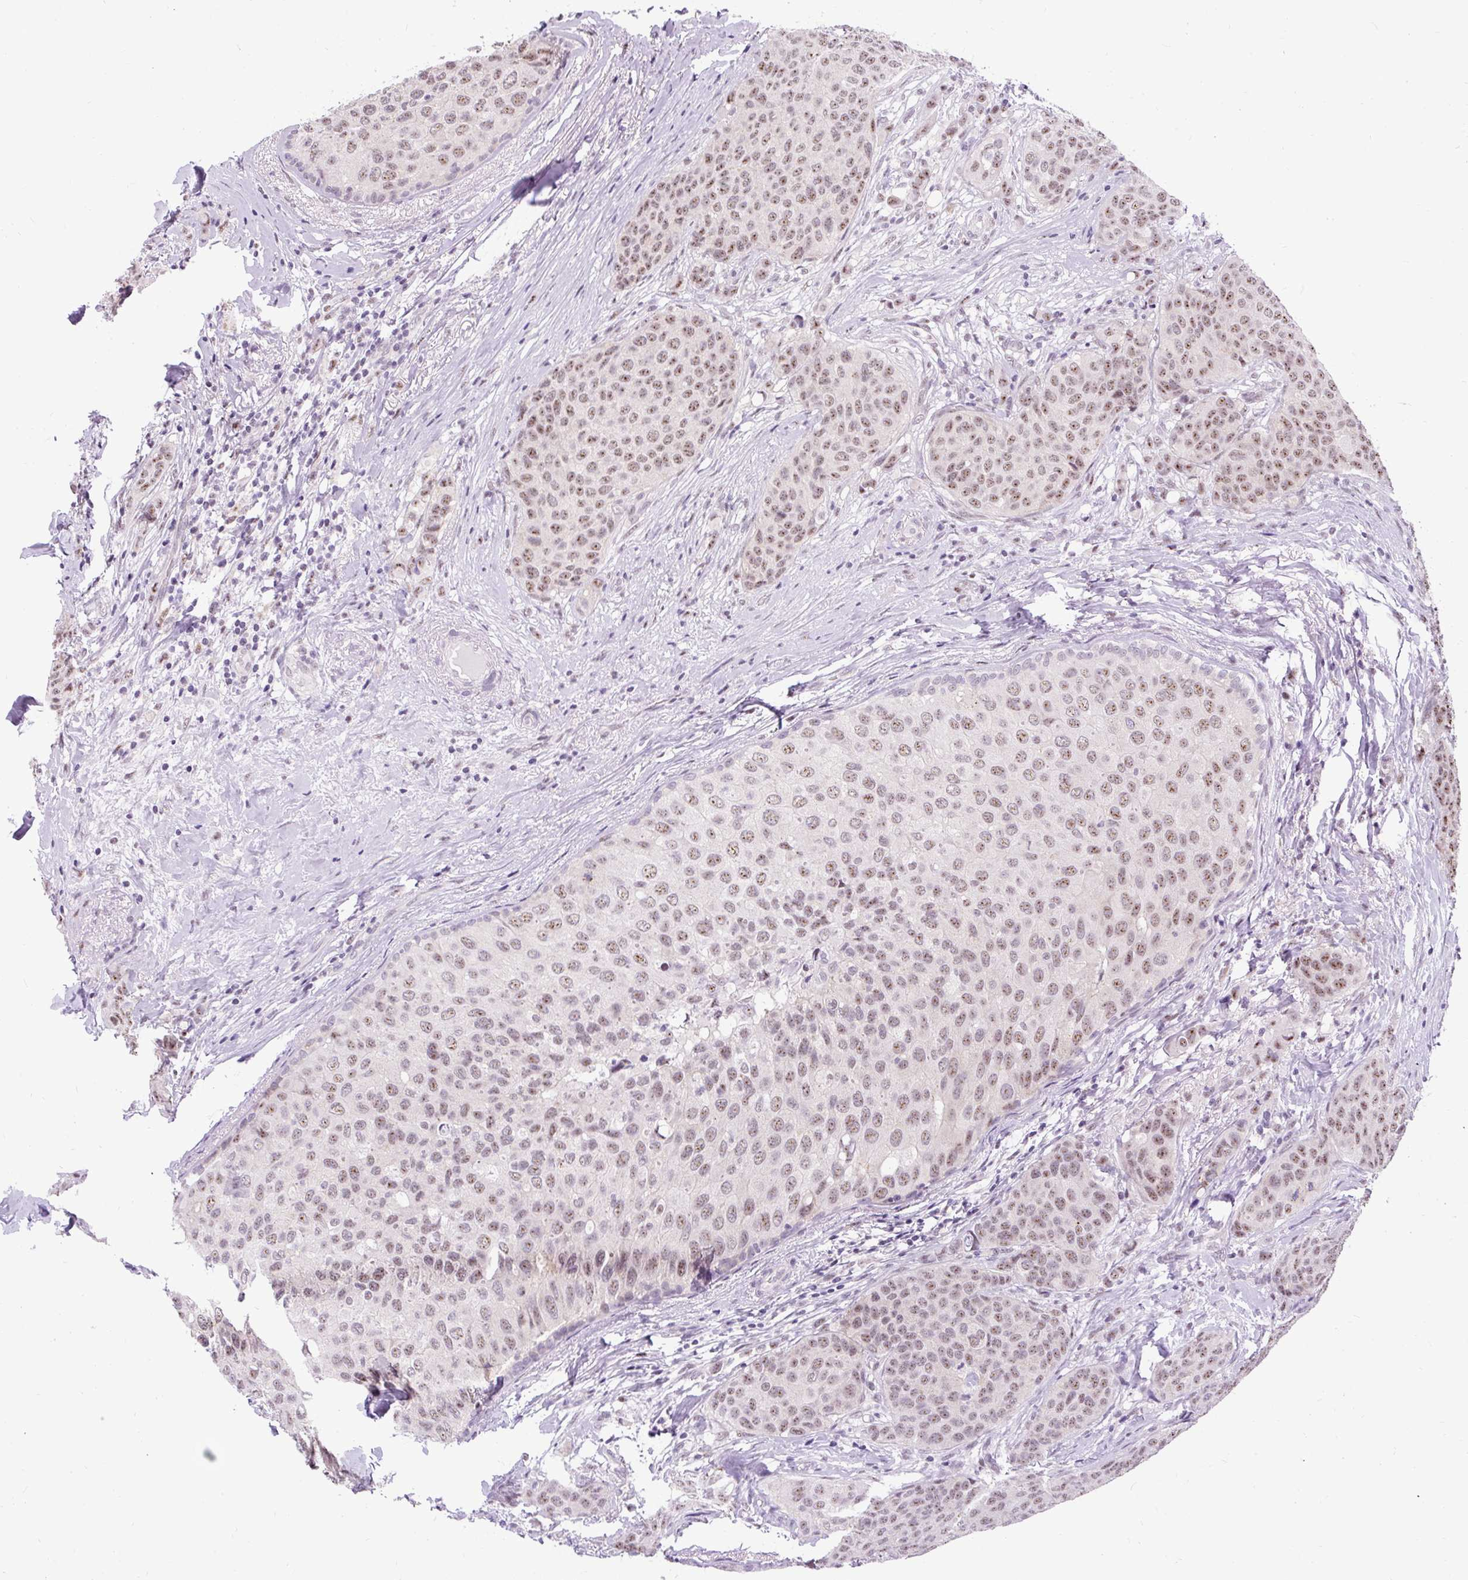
{"staining": {"intensity": "moderate", "quantity": ">75%", "location": "nuclear"}, "tissue": "breast cancer", "cell_type": "Tumor cells", "image_type": "cancer", "snomed": [{"axis": "morphology", "description": "Duct carcinoma"}, {"axis": "topography", "description": "Breast"}], "caption": "About >75% of tumor cells in human breast cancer (intraductal carcinoma) show moderate nuclear protein positivity as visualized by brown immunohistochemical staining.", "gene": "SMC5", "patient": {"sex": "female", "age": 47}}